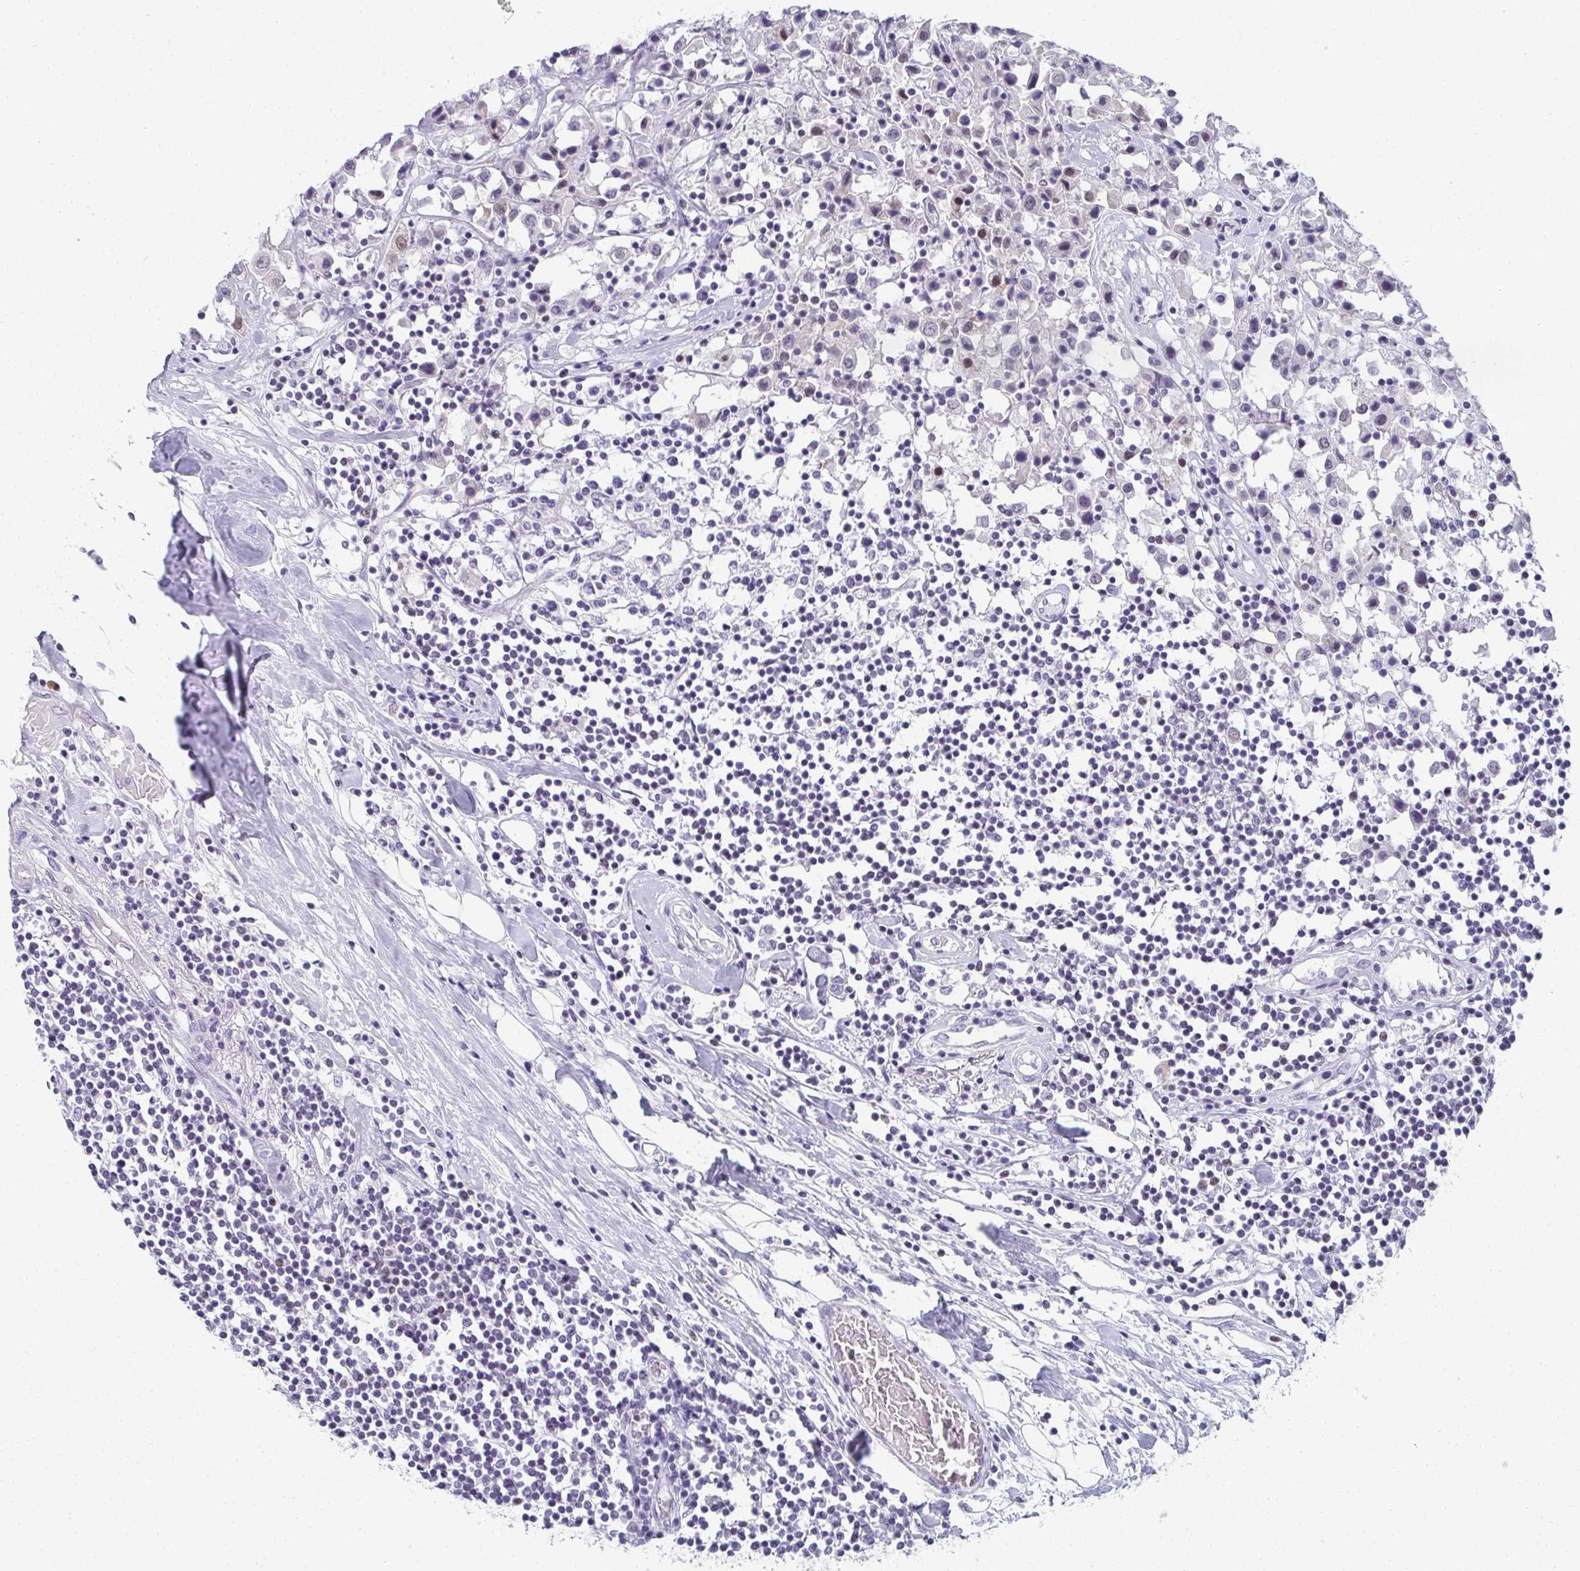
{"staining": {"intensity": "negative", "quantity": "none", "location": "none"}, "tissue": "breast cancer", "cell_type": "Tumor cells", "image_type": "cancer", "snomed": [{"axis": "morphology", "description": "Duct carcinoma"}, {"axis": "topography", "description": "Breast"}], "caption": "This image is of breast cancer stained with immunohistochemistry to label a protein in brown with the nuclei are counter-stained blue. There is no staining in tumor cells. Brightfield microscopy of immunohistochemistry (IHC) stained with DAB (brown) and hematoxylin (blue), captured at high magnification.", "gene": "PYCR3", "patient": {"sex": "female", "age": 61}}